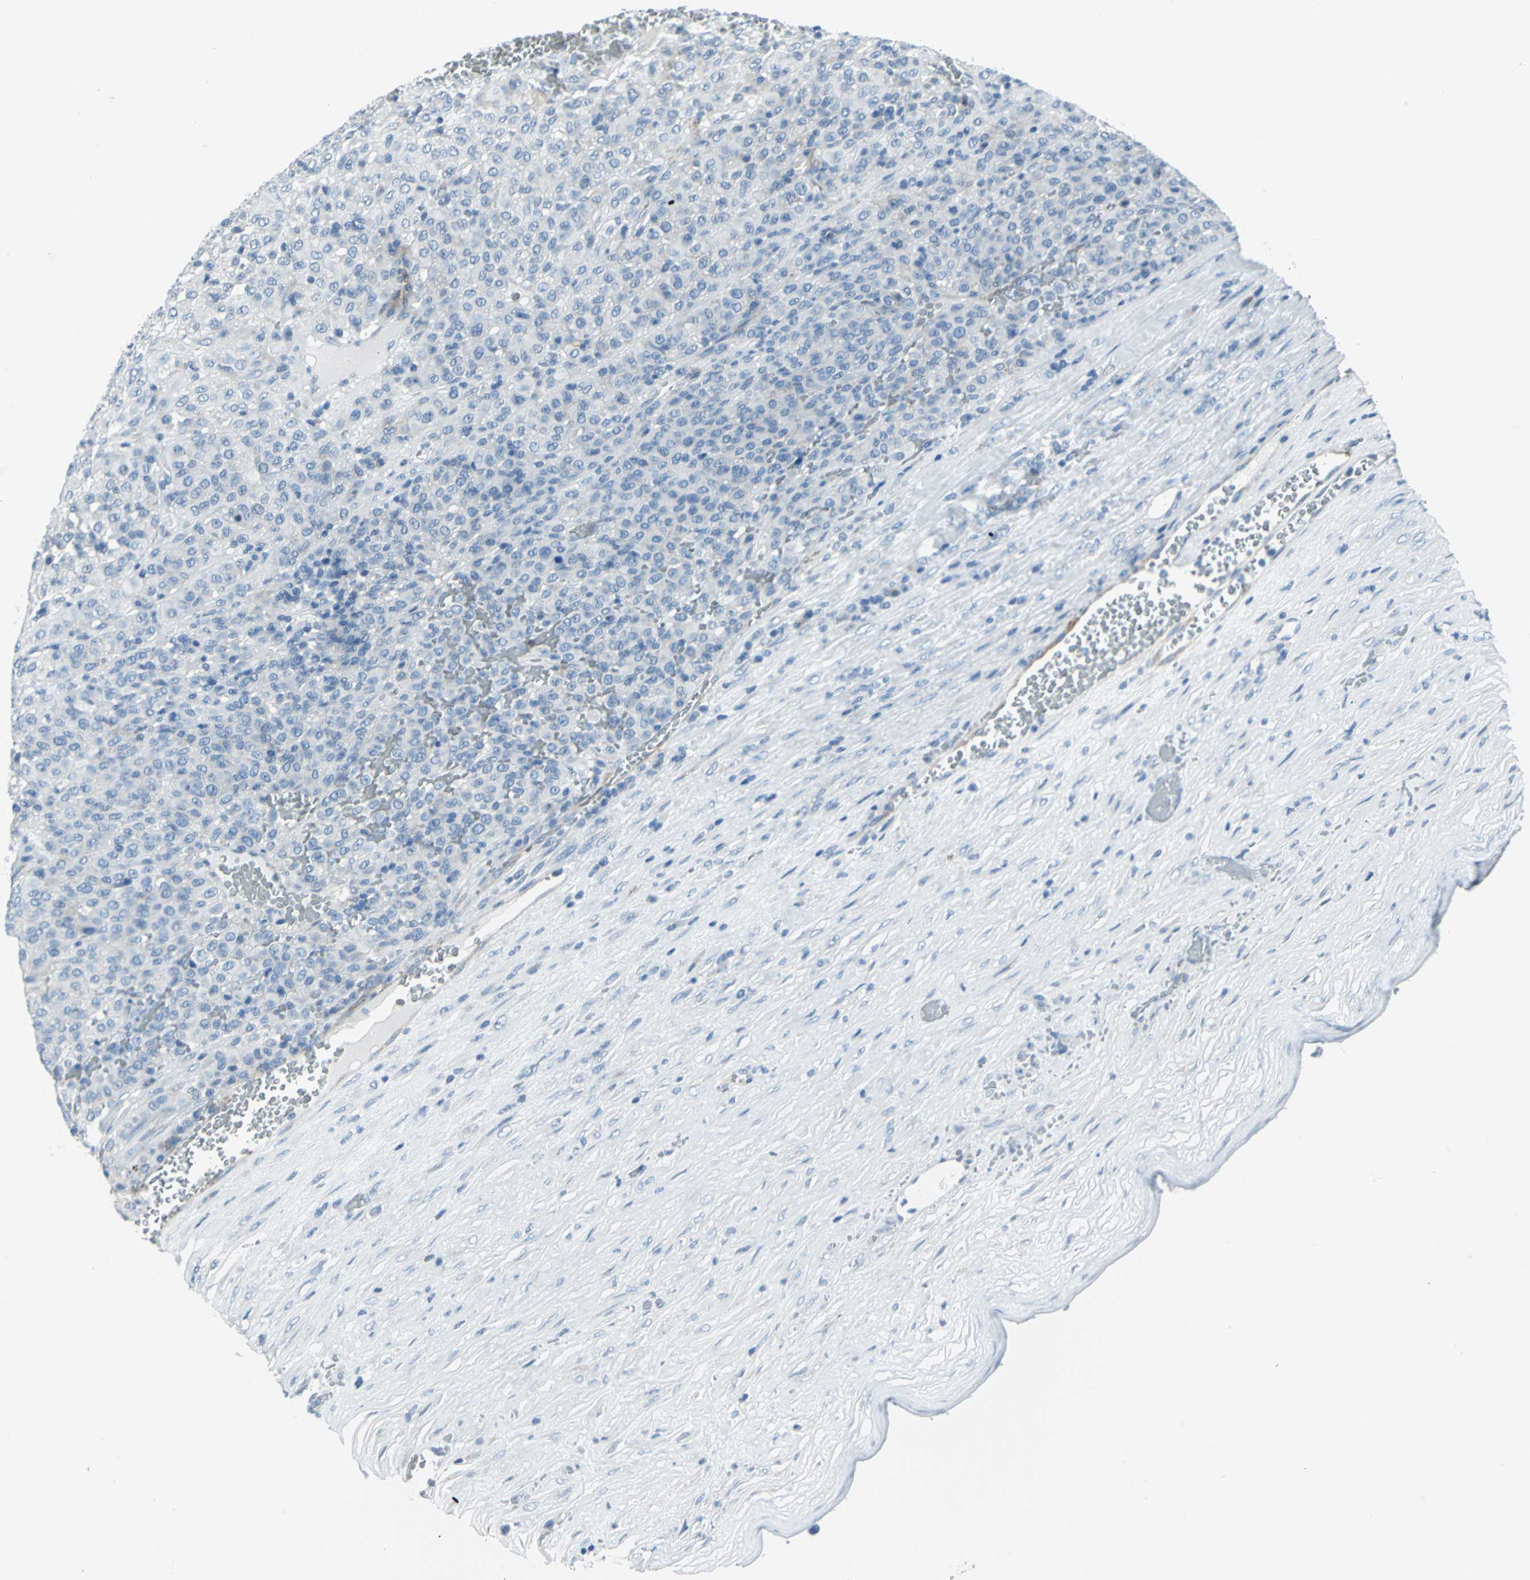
{"staining": {"intensity": "negative", "quantity": "none", "location": "none"}, "tissue": "melanoma", "cell_type": "Tumor cells", "image_type": "cancer", "snomed": [{"axis": "morphology", "description": "Malignant melanoma, Metastatic site"}, {"axis": "topography", "description": "Pancreas"}], "caption": "Protein analysis of melanoma reveals no significant positivity in tumor cells.", "gene": "DNAI2", "patient": {"sex": "female", "age": 30}}